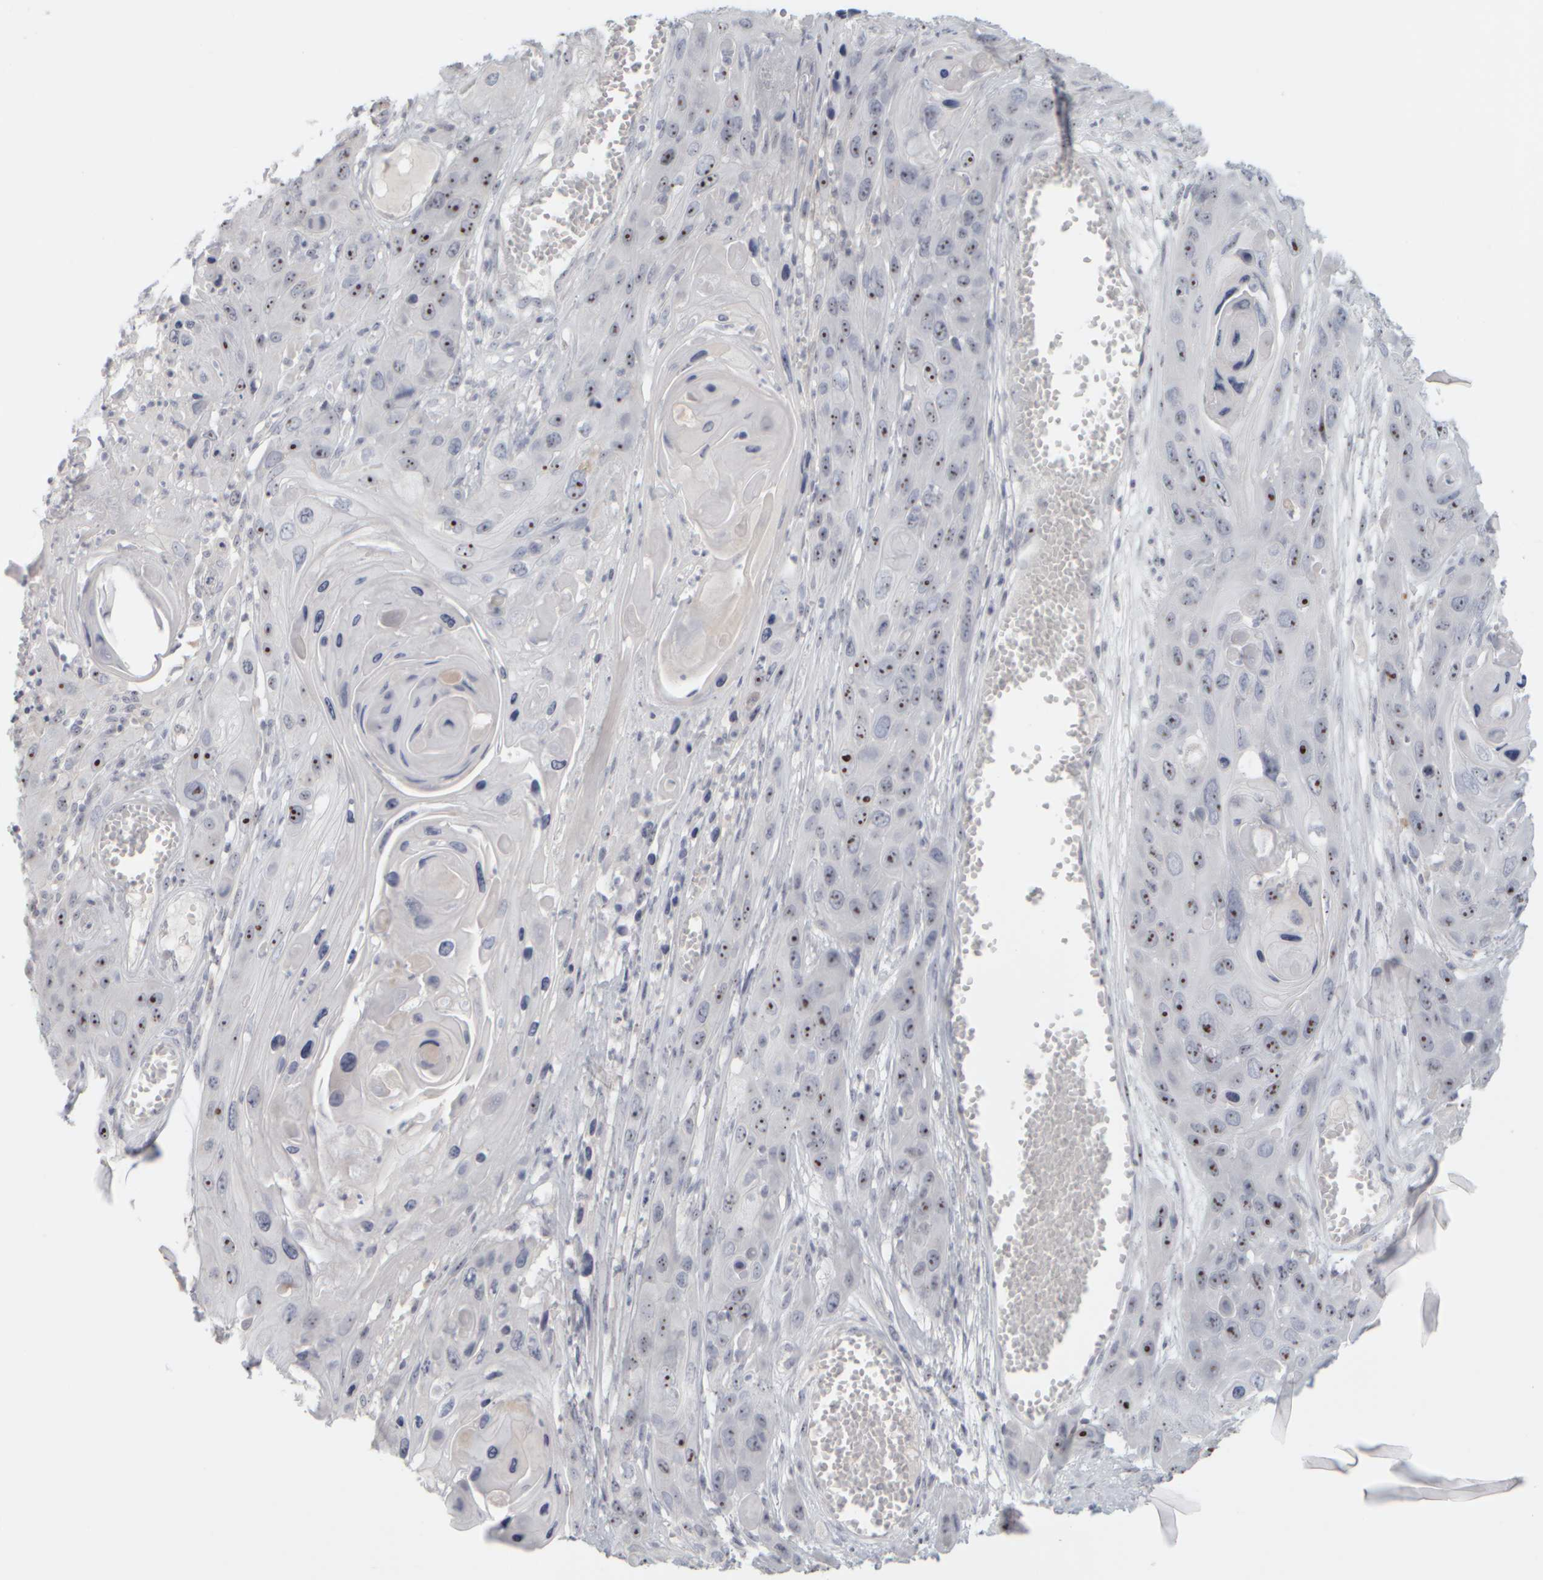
{"staining": {"intensity": "strong", "quantity": ">75%", "location": "nuclear"}, "tissue": "skin cancer", "cell_type": "Tumor cells", "image_type": "cancer", "snomed": [{"axis": "morphology", "description": "Squamous cell carcinoma, NOS"}, {"axis": "topography", "description": "Skin"}], "caption": "Immunohistochemical staining of human skin cancer (squamous cell carcinoma) demonstrates strong nuclear protein staining in about >75% of tumor cells.", "gene": "DCXR", "patient": {"sex": "male", "age": 55}}